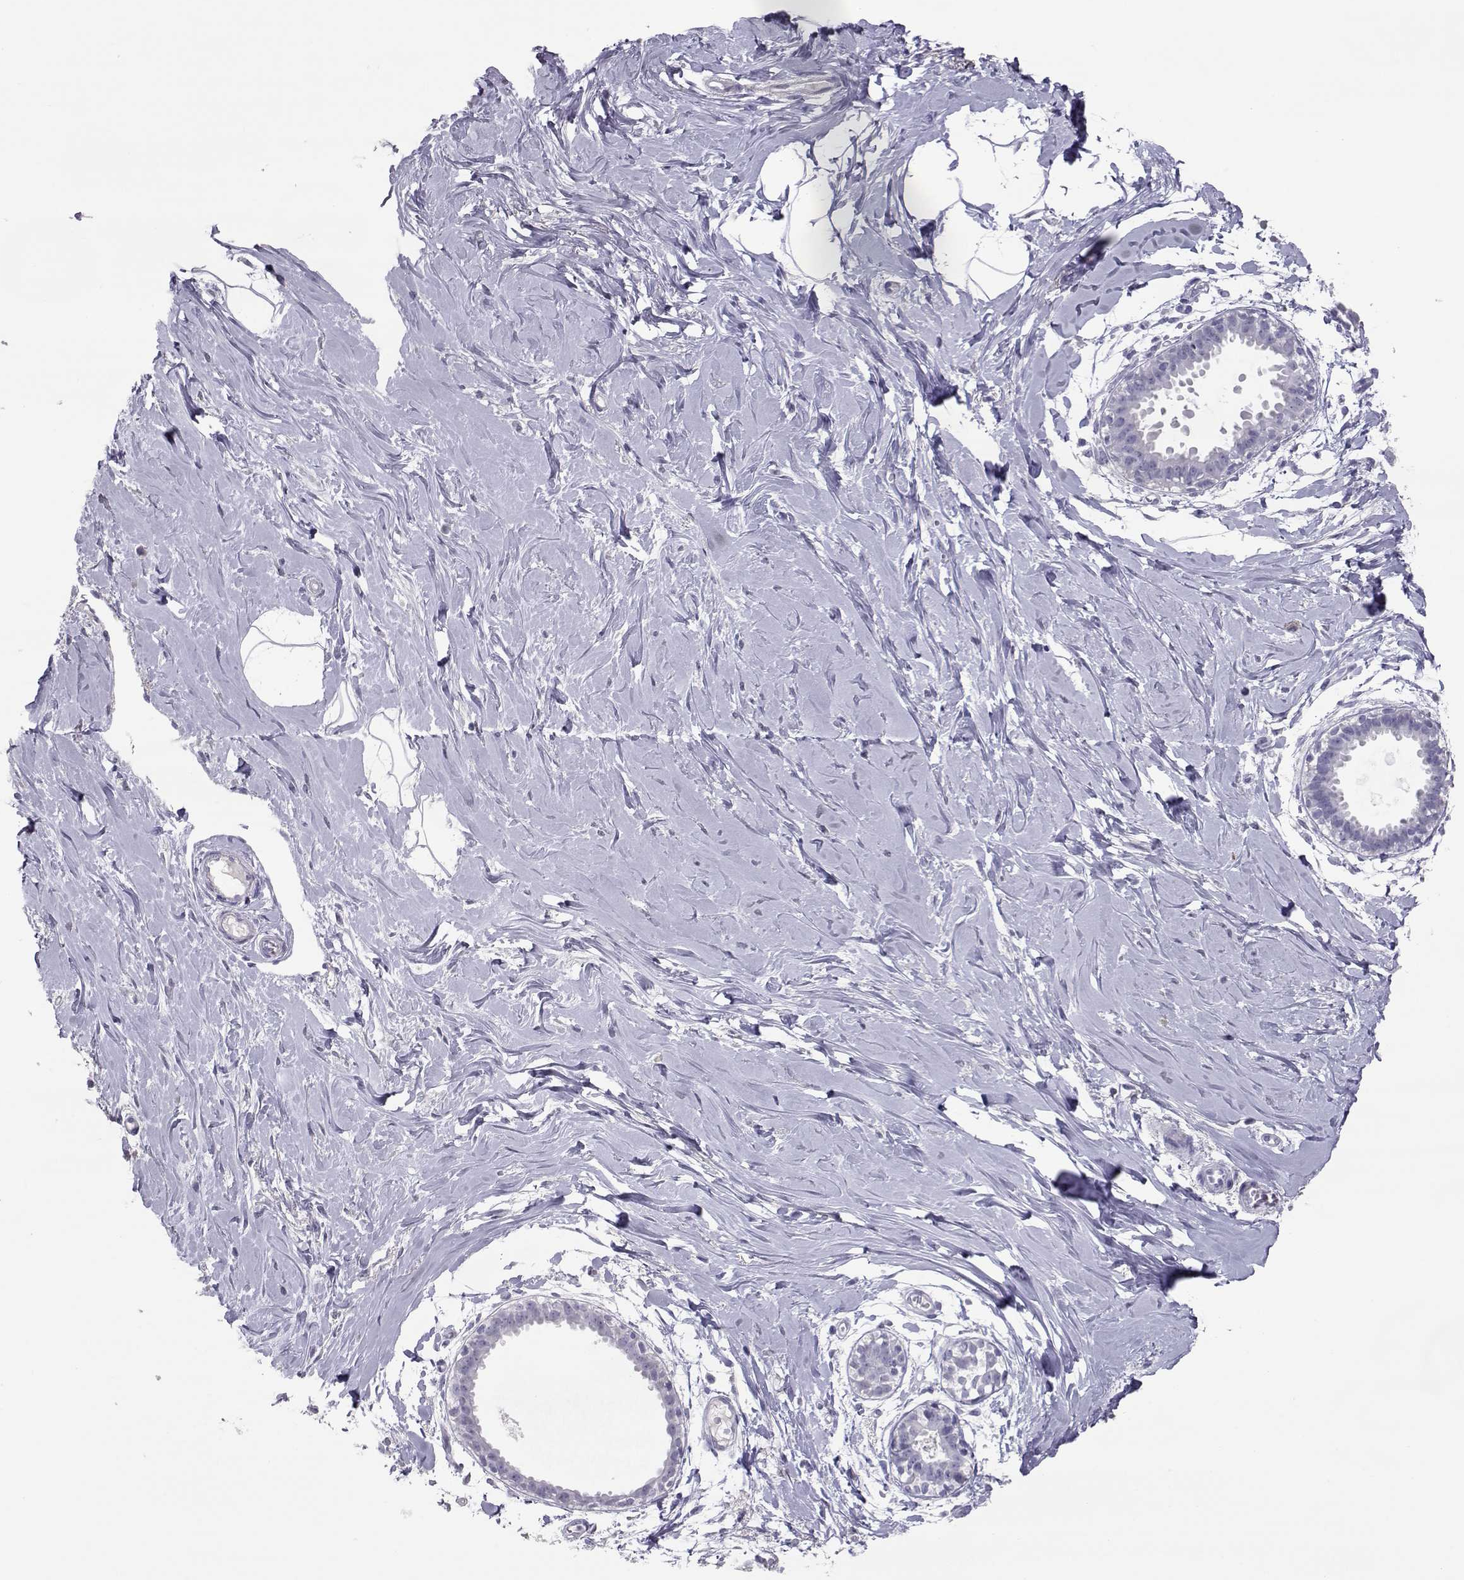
{"staining": {"intensity": "negative", "quantity": "none", "location": "none"}, "tissue": "breast", "cell_type": "Adipocytes", "image_type": "normal", "snomed": [{"axis": "morphology", "description": "Normal tissue, NOS"}, {"axis": "topography", "description": "Breast"}], "caption": "Histopathology image shows no protein positivity in adipocytes of normal breast.", "gene": "PMCH", "patient": {"sex": "female", "age": 49}}